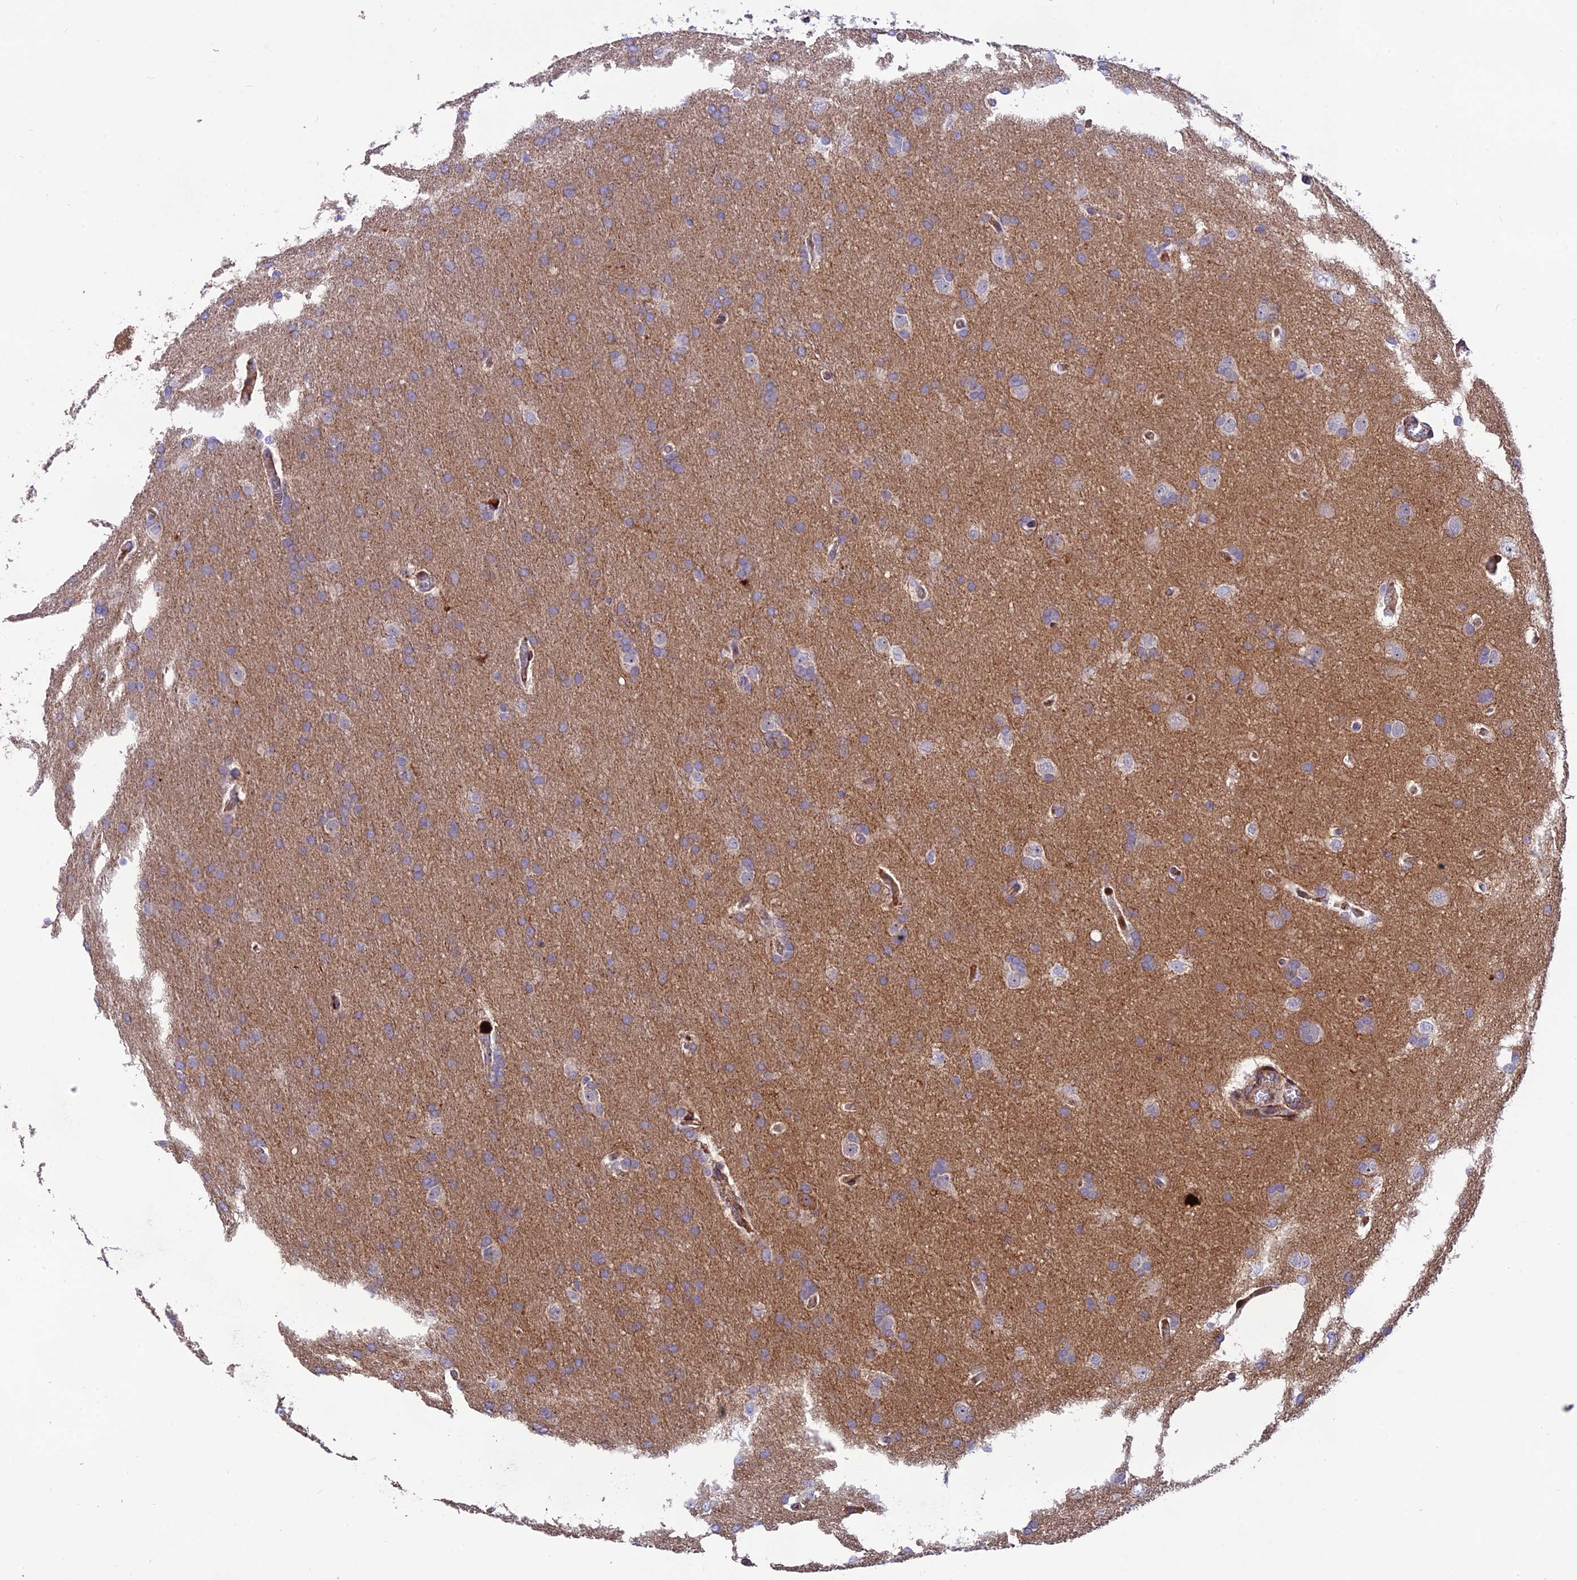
{"staining": {"intensity": "weak", "quantity": "<25%", "location": "cytoplasmic/membranous"}, "tissue": "glioma", "cell_type": "Tumor cells", "image_type": "cancer", "snomed": [{"axis": "morphology", "description": "Glioma, malignant, Low grade"}, {"axis": "topography", "description": "Brain"}], "caption": "An immunohistochemistry (IHC) image of glioma is shown. There is no staining in tumor cells of glioma.", "gene": "CPSF4L", "patient": {"sex": "female", "age": 32}}